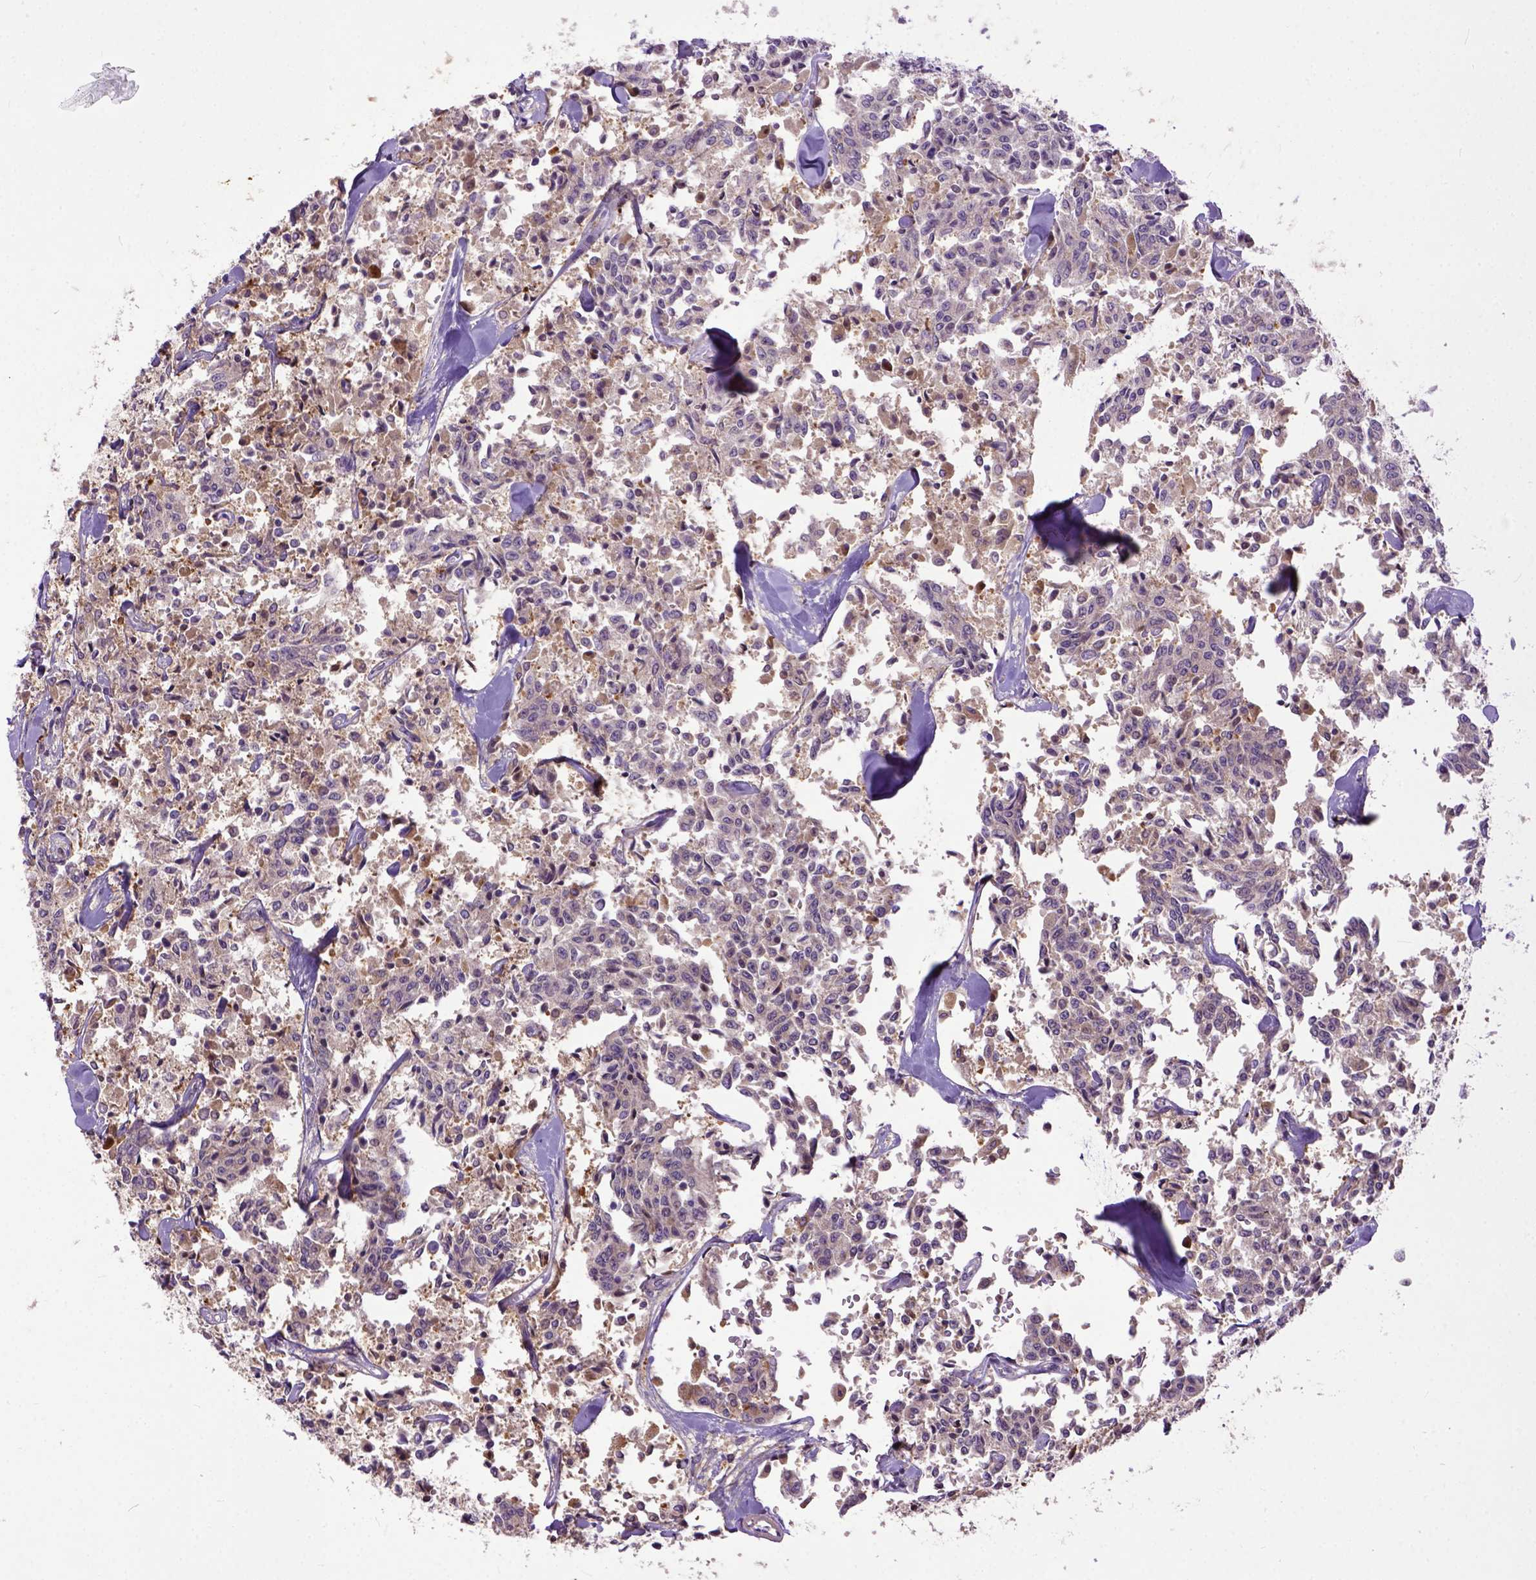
{"staining": {"intensity": "weak", "quantity": "25%-75%", "location": "cytoplasmic/membranous"}, "tissue": "carcinoid", "cell_type": "Tumor cells", "image_type": "cancer", "snomed": [{"axis": "morphology", "description": "Carcinoid, malignant, NOS"}, {"axis": "topography", "description": "Lung"}], "caption": "DAB (3,3'-diaminobenzidine) immunohistochemical staining of carcinoid displays weak cytoplasmic/membranous protein positivity in about 25%-75% of tumor cells.", "gene": "CPNE1", "patient": {"sex": "male", "age": 71}}